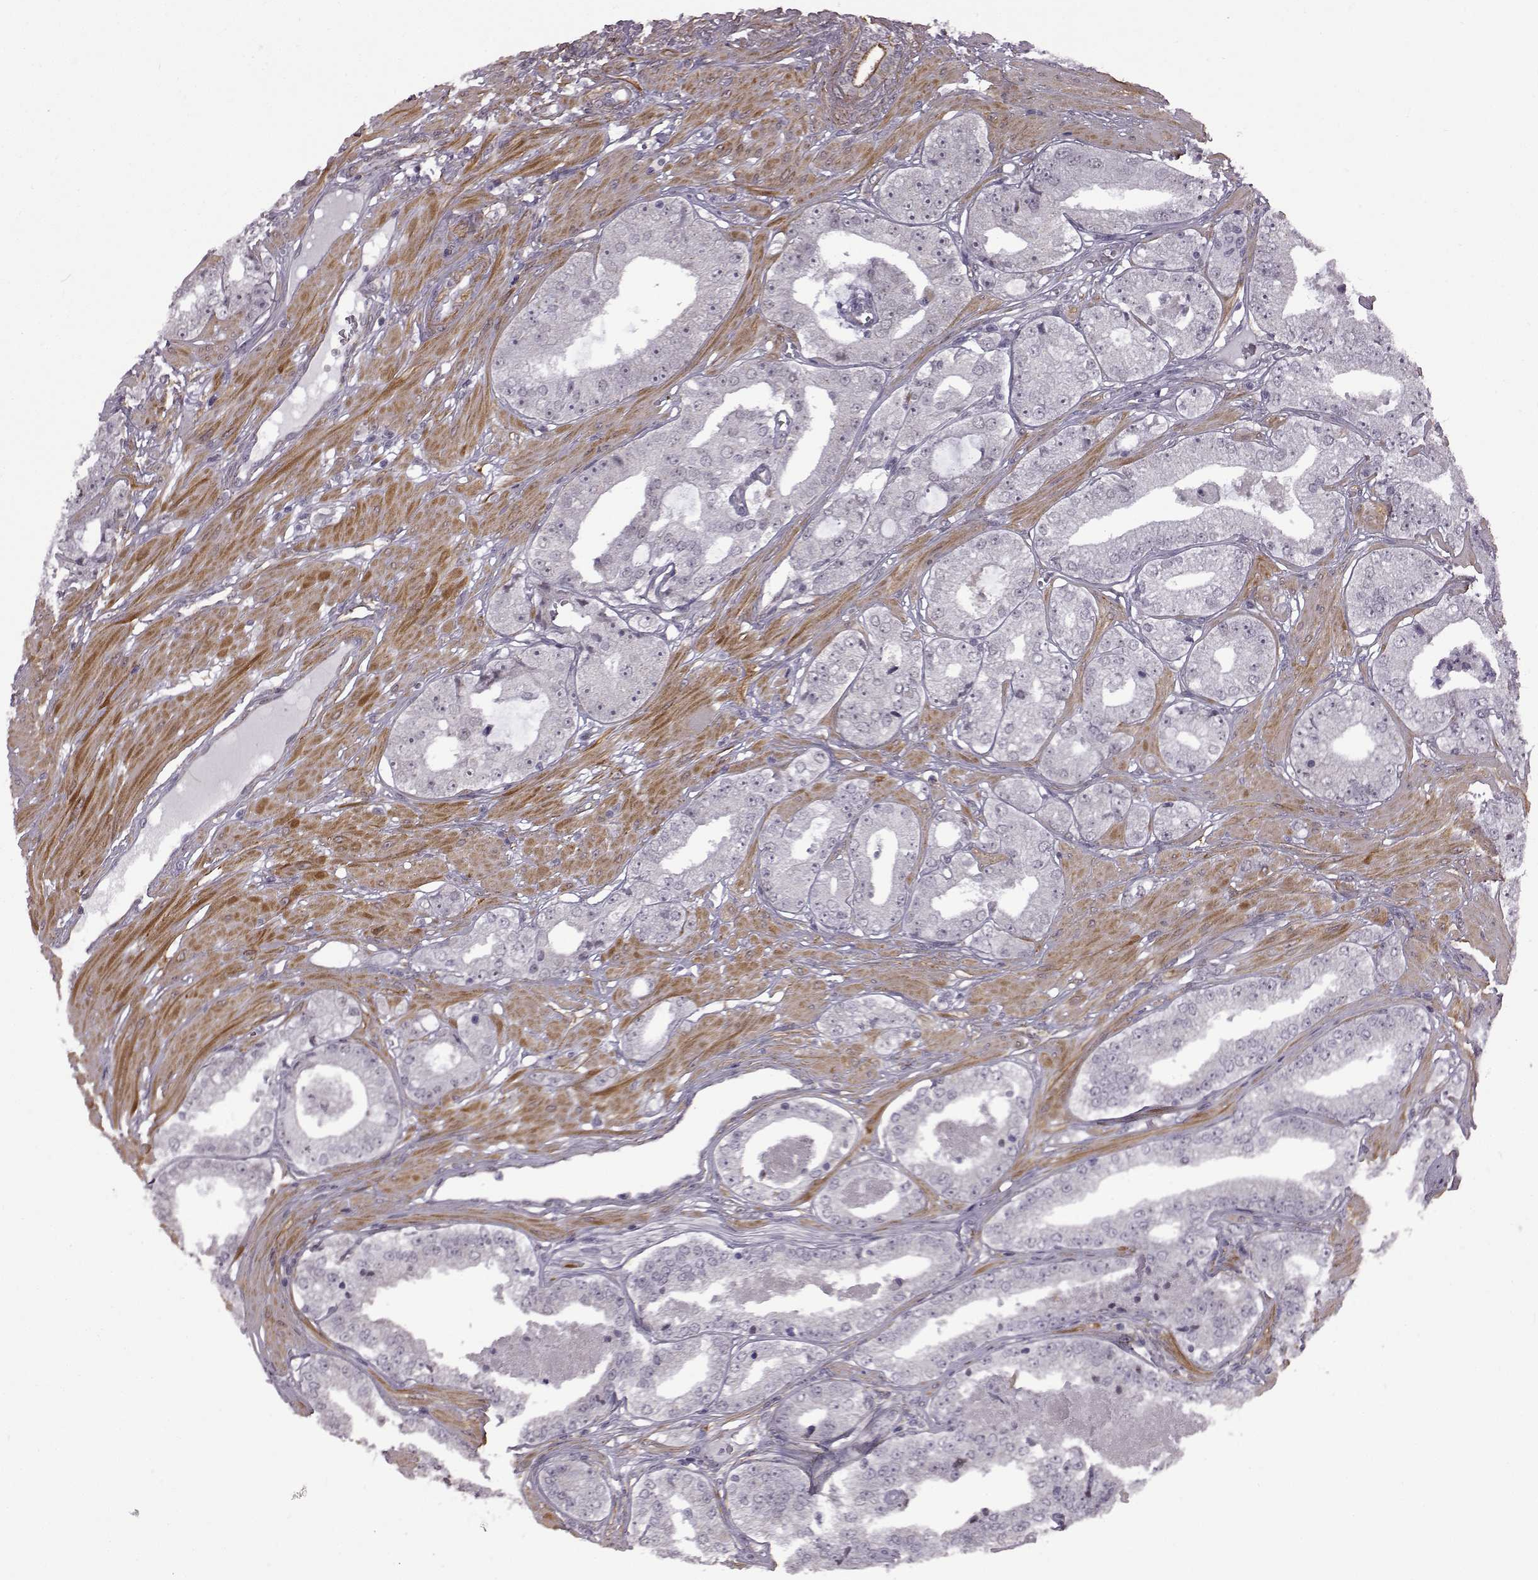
{"staining": {"intensity": "negative", "quantity": "none", "location": "none"}, "tissue": "prostate cancer", "cell_type": "Tumor cells", "image_type": "cancer", "snomed": [{"axis": "morphology", "description": "Adenocarcinoma, Low grade"}, {"axis": "topography", "description": "Prostate"}], "caption": "The photomicrograph reveals no staining of tumor cells in prostate cancer (low-grade adenocarcinoma).", "gene": "SYNPO2", "patient": {"sex": "male", "age": 60}}